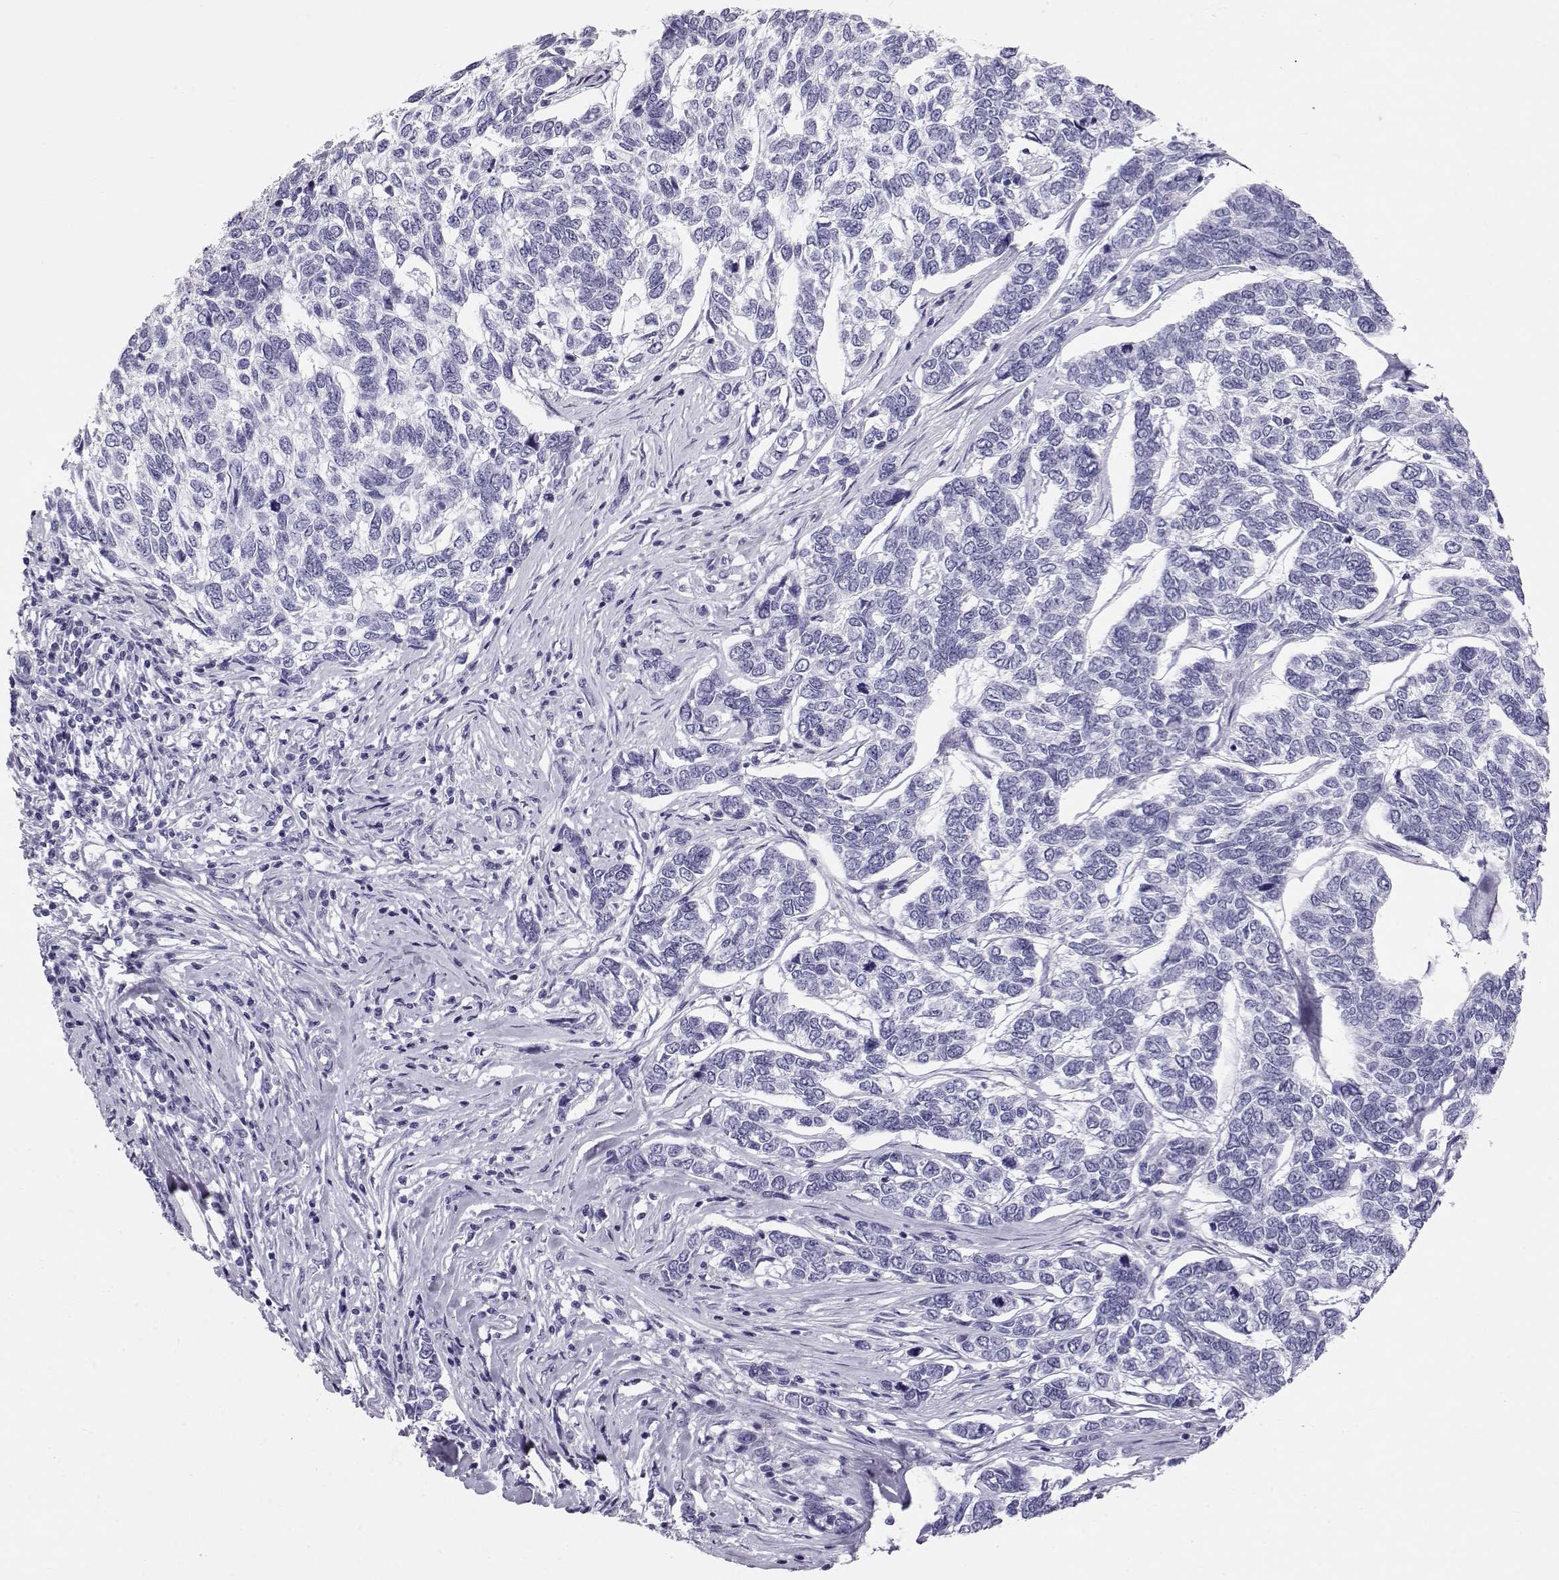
{"staining": {"intensity": "negative", "quantity": "none", "location": "none"}, "tissue": "skin cancer", "cell_type": "Tumor cells", "image_type": "cancer", "snomed": [{"axis": "morphology", "description": "Basal cell carcinoma"}, {"axis": "topography", "description": "Skin"}], "caption": "Immunohistochemistry of human skin cancer exhibits no expression in tumor cells.", "gene": "RD3", "patient": {"sex": "female", "age": 65}}